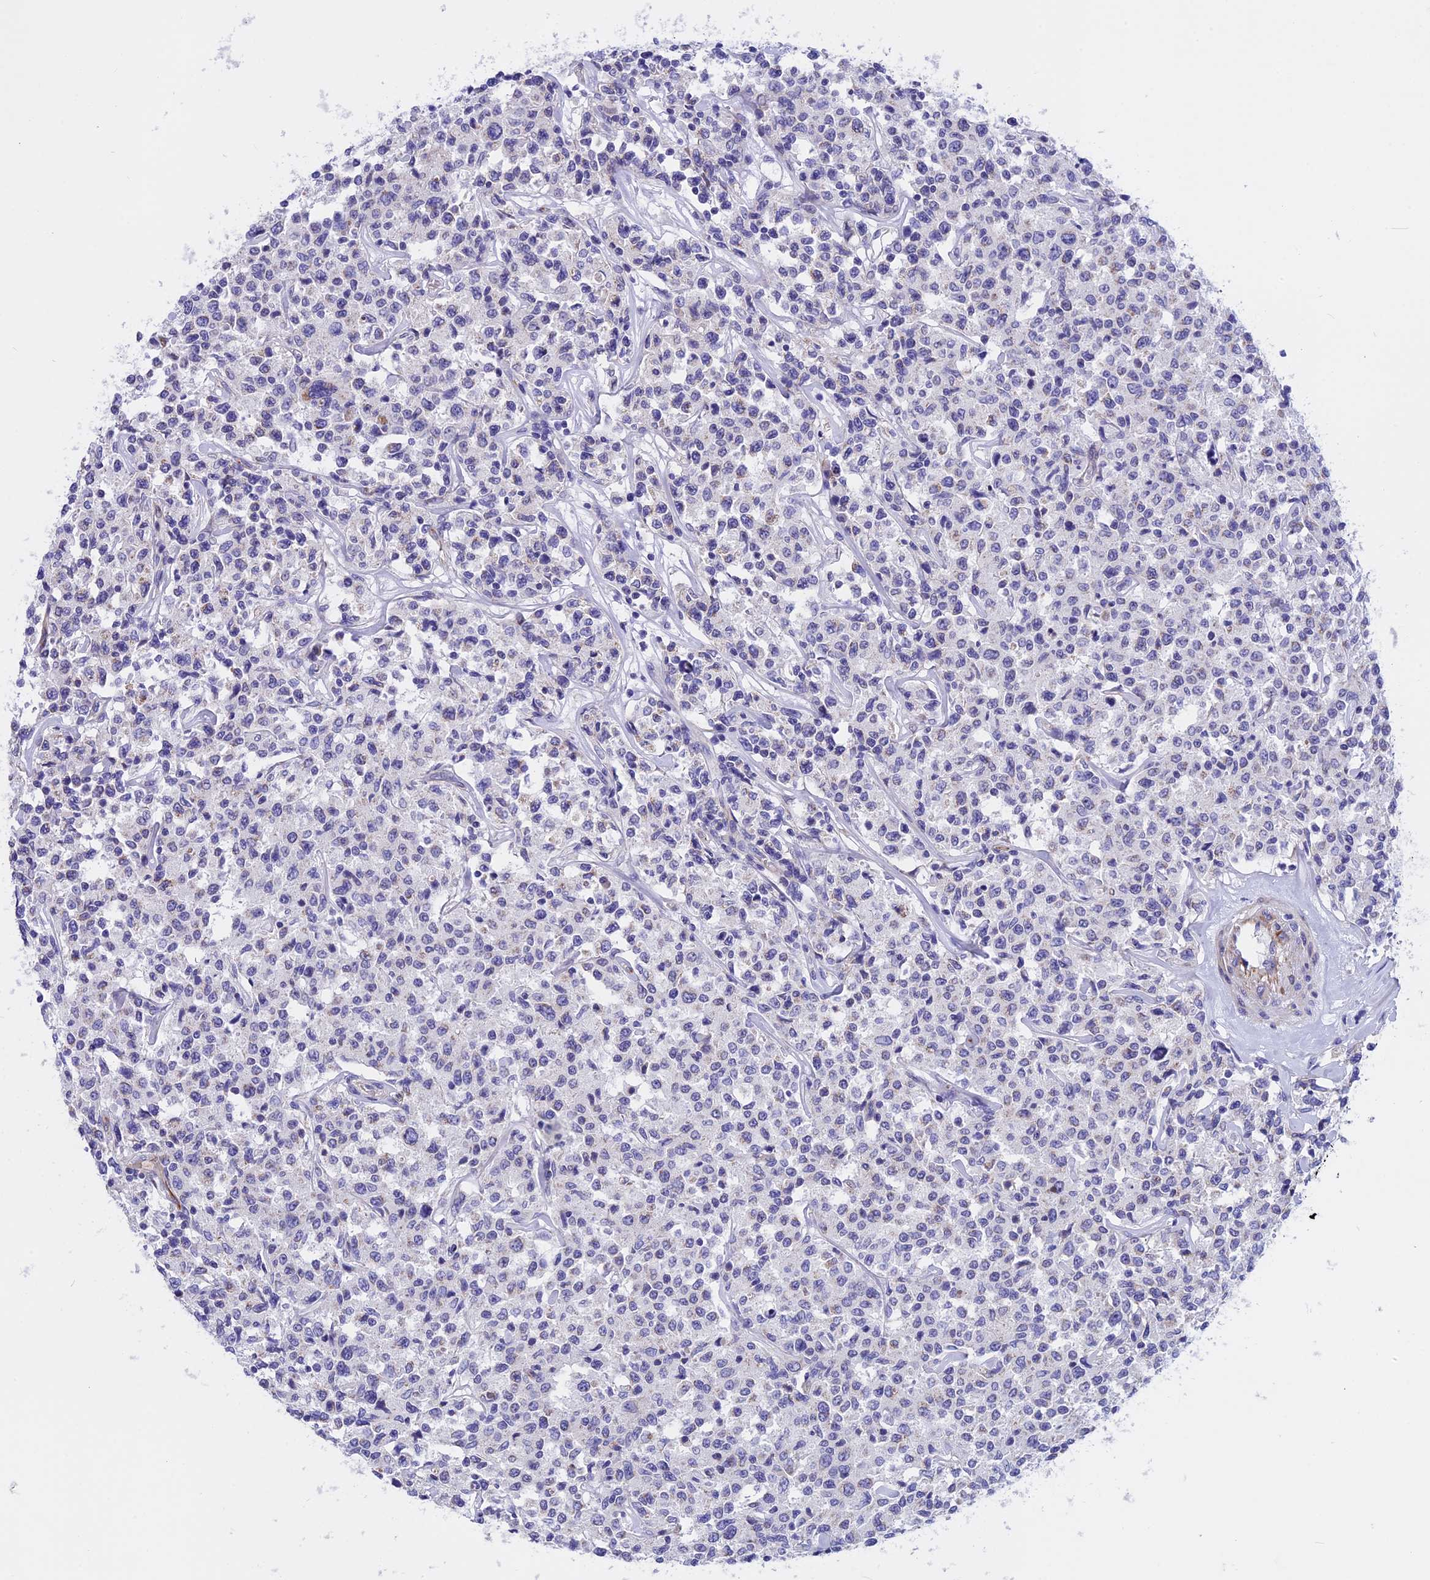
{"staining": {"intensity": "negative", "quantity": "none", "location": "none"}, "tissue": "lymphoma", "cell_type": "Tumor cells", "image_type": "cancer", "snomed": [{"axis": "morphology", "description": "Malignant lymphoma, non-Hodgkin's type, Low grade"}, {"axis": "topography", "description": "Small intestine"}], "caption": "Tumor cells are negative for protein expression in human malignant lymphoma, non-Hodgkin's type (low-grade).", "gene": "TMEM138", "patient": {"sex": "female", "age": 59}}